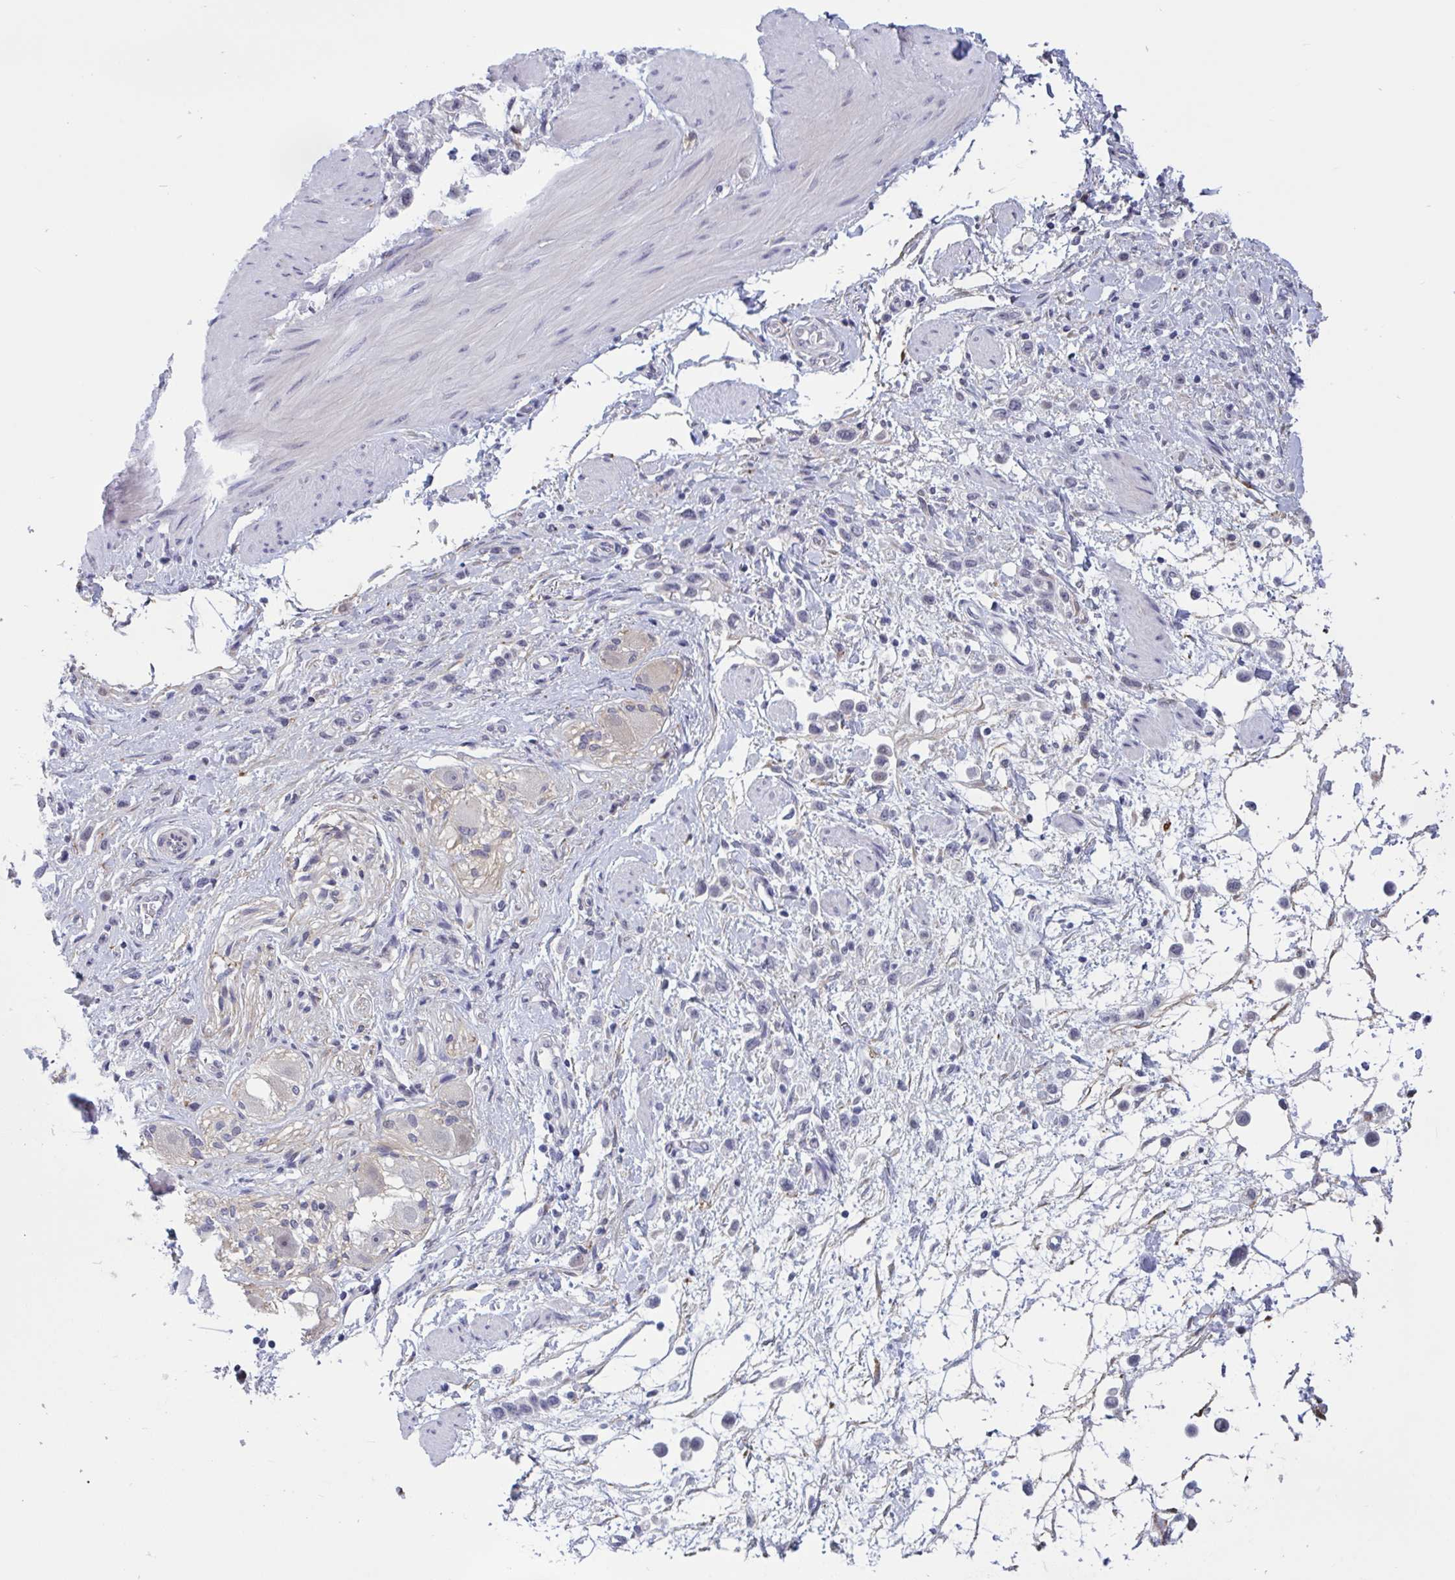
{"staining": {"intensity": "negative", "quantity": "none", "location": "none"}, "tissue": "stomach cancer", "cell_type": "Tumor cells", "image_type": "cancer", "snomed": [{"axis": "morphology", "description": "Adenocarcinoma, NOS"}, {"axis": "topography", "description": "Stomach"}], "caption": "Micrograph shows no significant protein positivity in tumor cells of stomach cancer. (DAB immunohistochemistry (IHC) with hematoxylin counter stain).", "gene": "TCEAL8", "patient": {"sex": "female", "age": 65}}